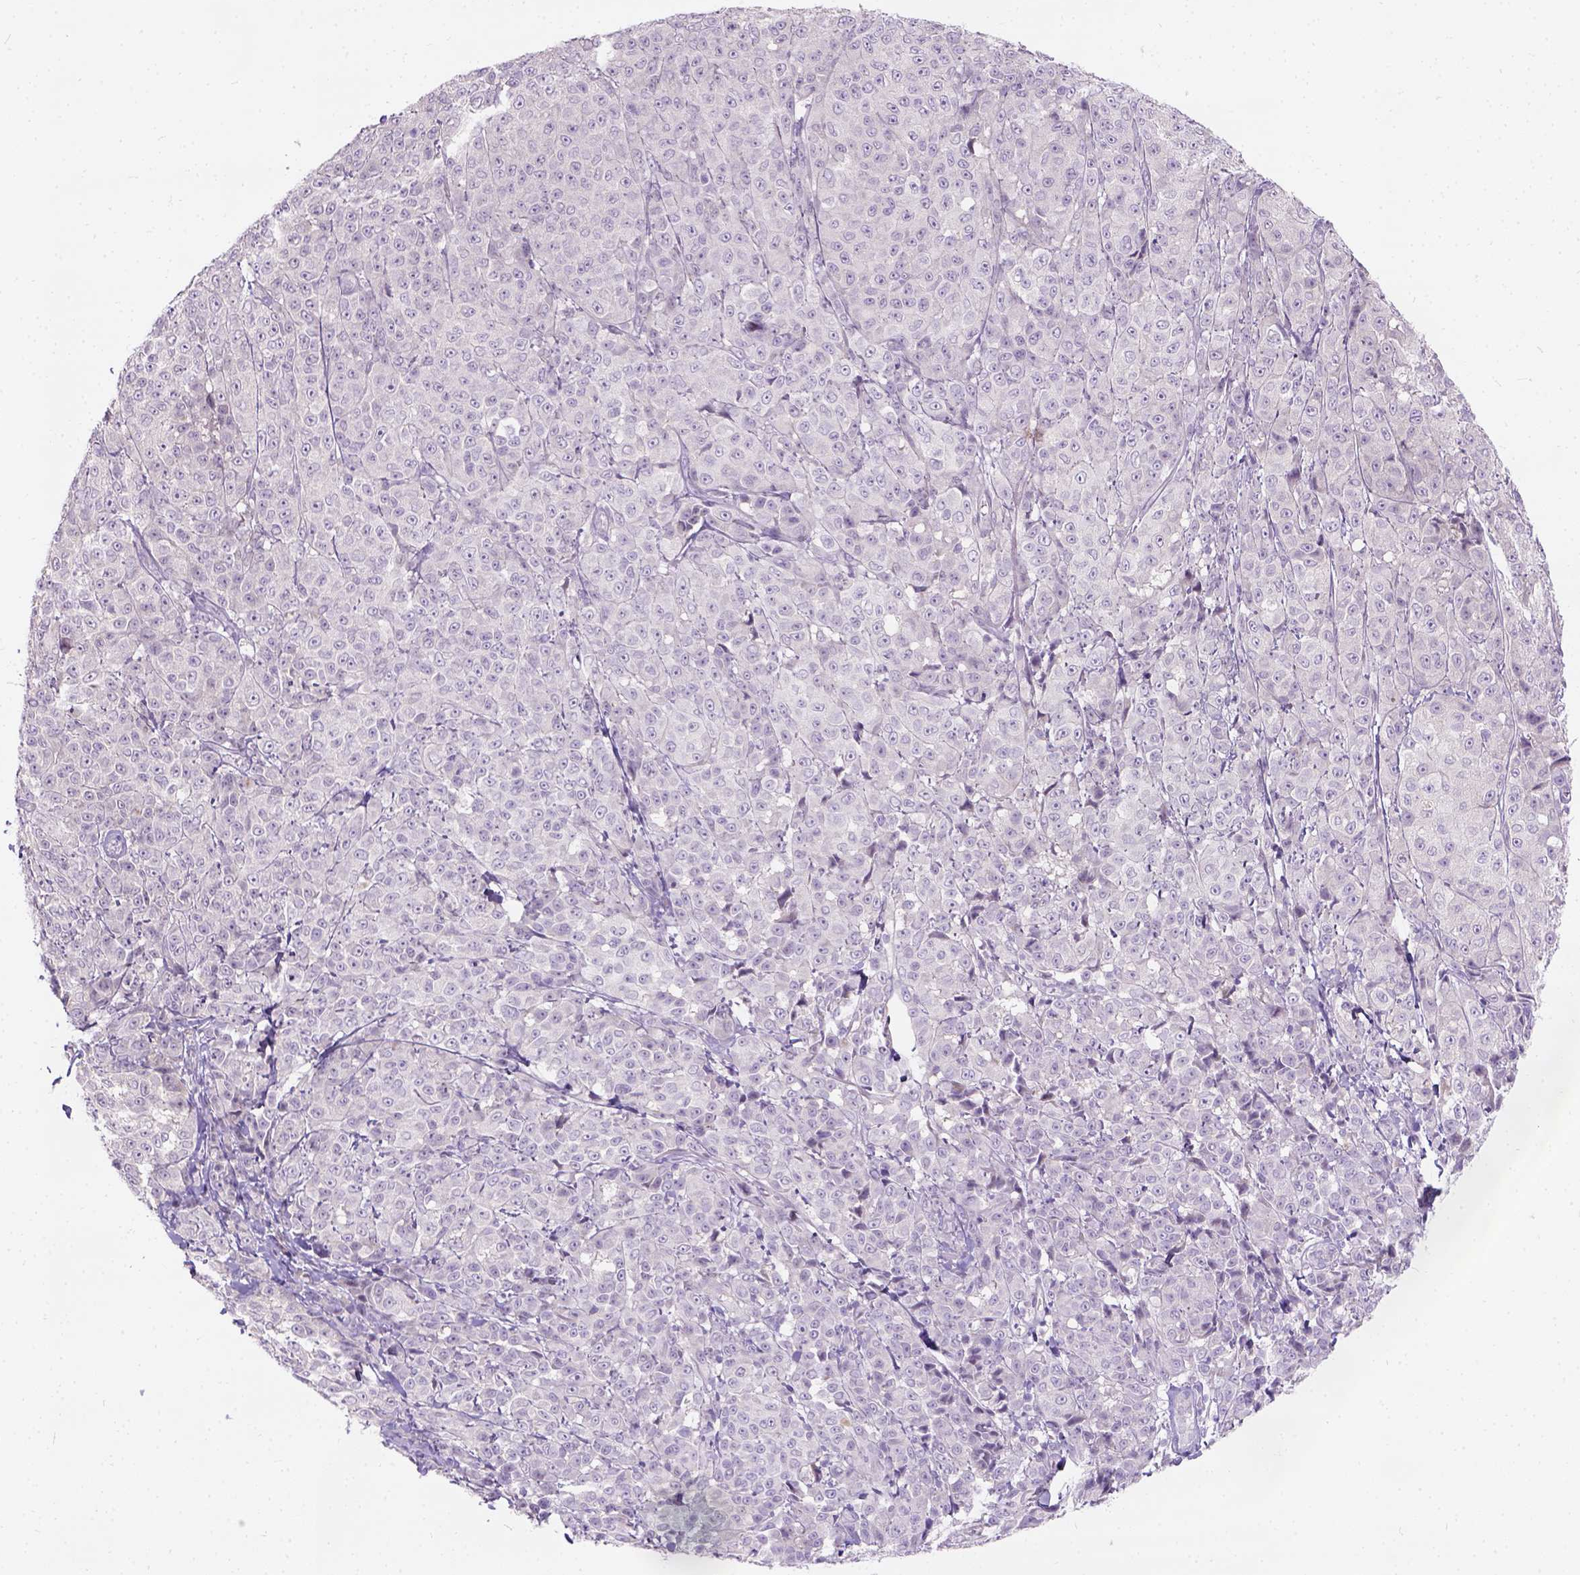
{"staining": {"intensity": "negative", "quantity": "none", "location": "none"}, "tissue": "melanoma", "cell_type": "Tumor cells", "image_type": "cancer", "snomed": [{"axis": "morphology", "description": "Malignant melanoma, NOS"}, {"axis": "topography", "description": "Skin"}], "caption": "This image is of malignant melanoma stained with immunohistochemistry to label a protein in brown with the nuclei are counter-stained blue. There is no expression in tumor cells.", "gene": "C20orf144", "patient": {"sex": "male", "age": 89}}